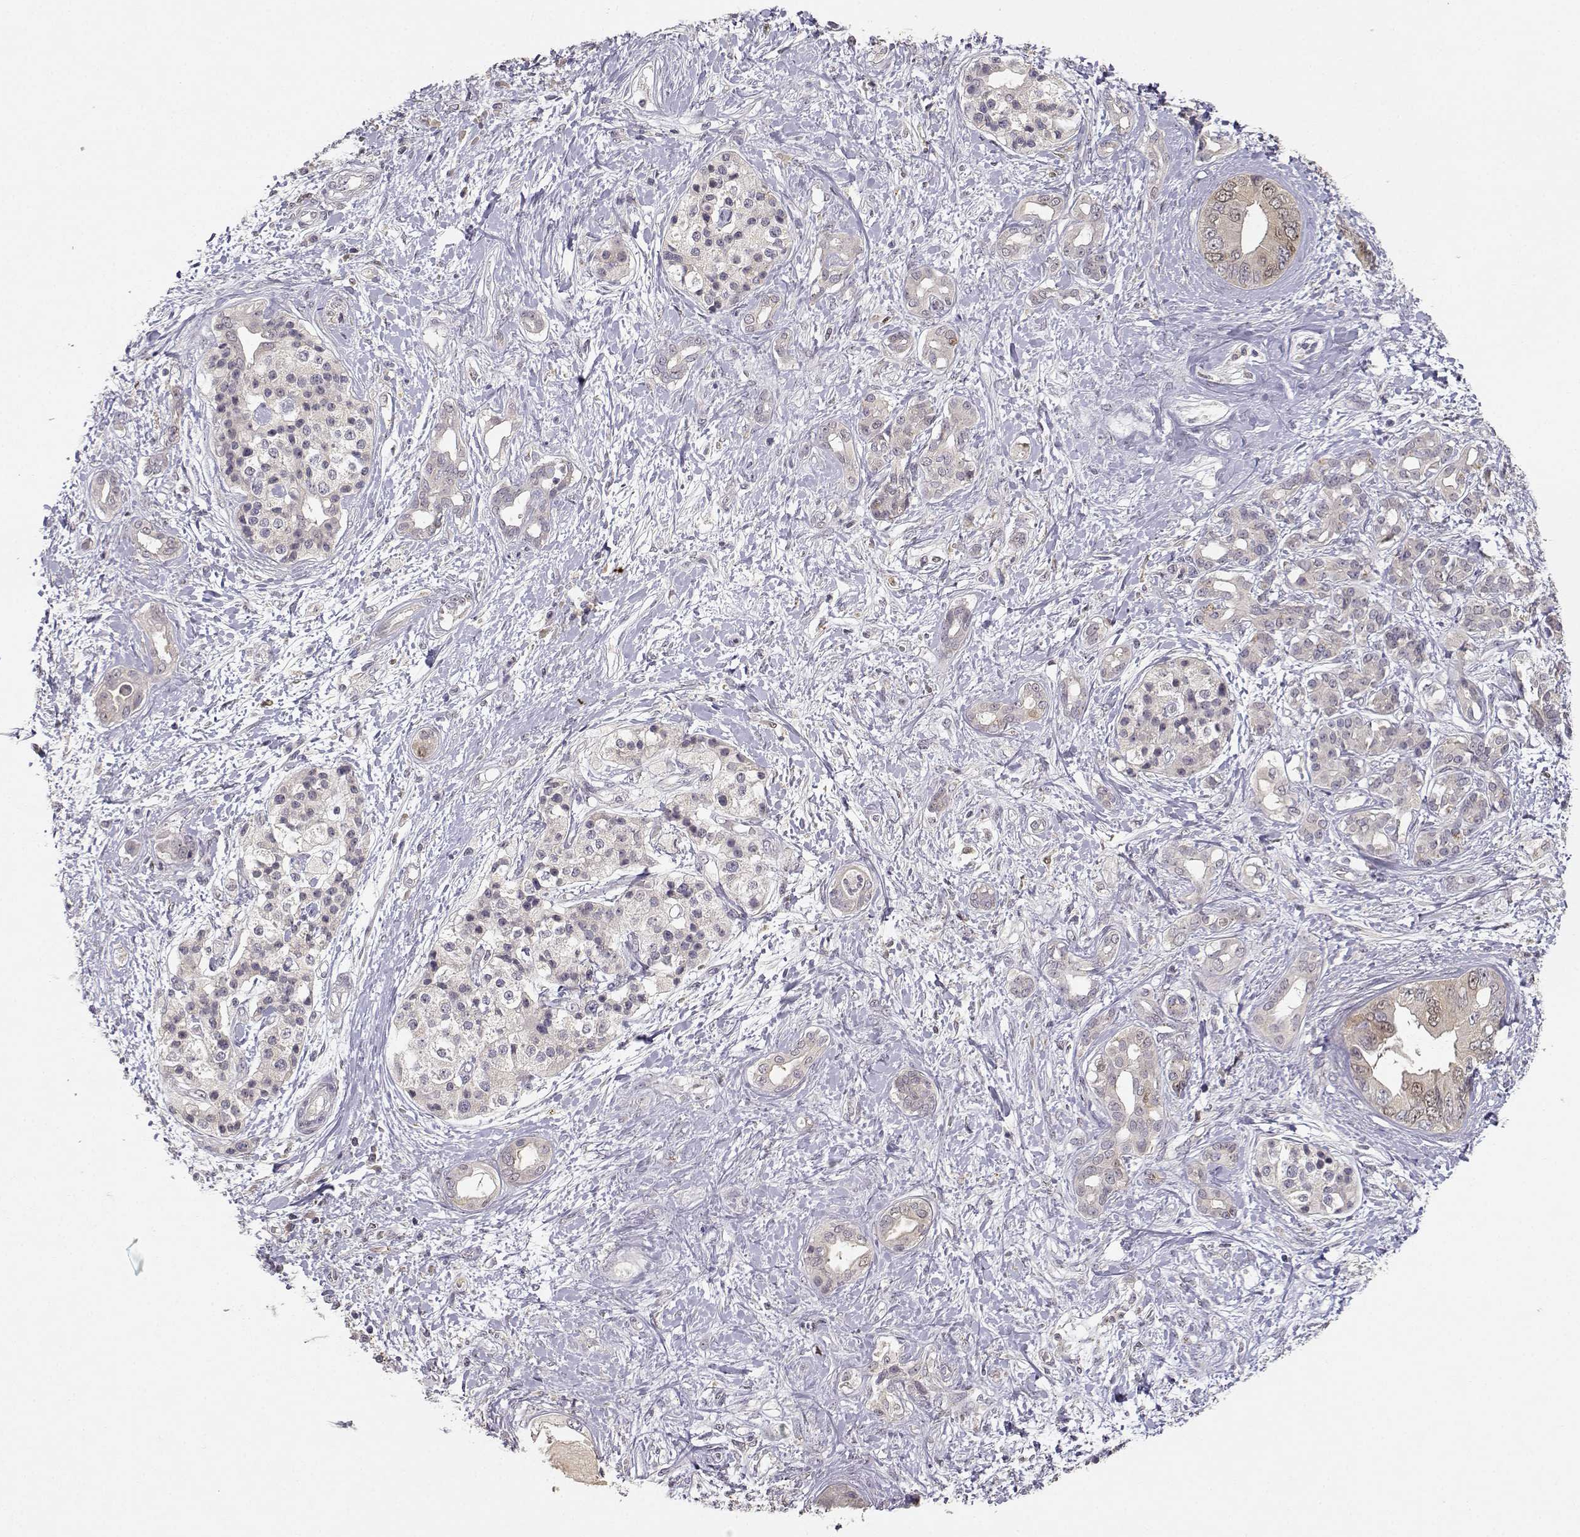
{"staining": {"intensity": "weak", "quantity": "<25%", "location": "nuclear"}, "tissue": "pancreatic cancer", "cell_type": "Tumor cells", "image_type": "cancer", "snomed": [{"axis": "morphology", "description": "Adenocarcinoma, NOS"}, {"axis": "topography", "description": "Pancreas"}], "caption": "Pancreatic cancer was stained to show a protein in brown. There is no significant expression in tumor cells.", "gene": "RAD51", "patient": {"sex": "female", "age": 56}}